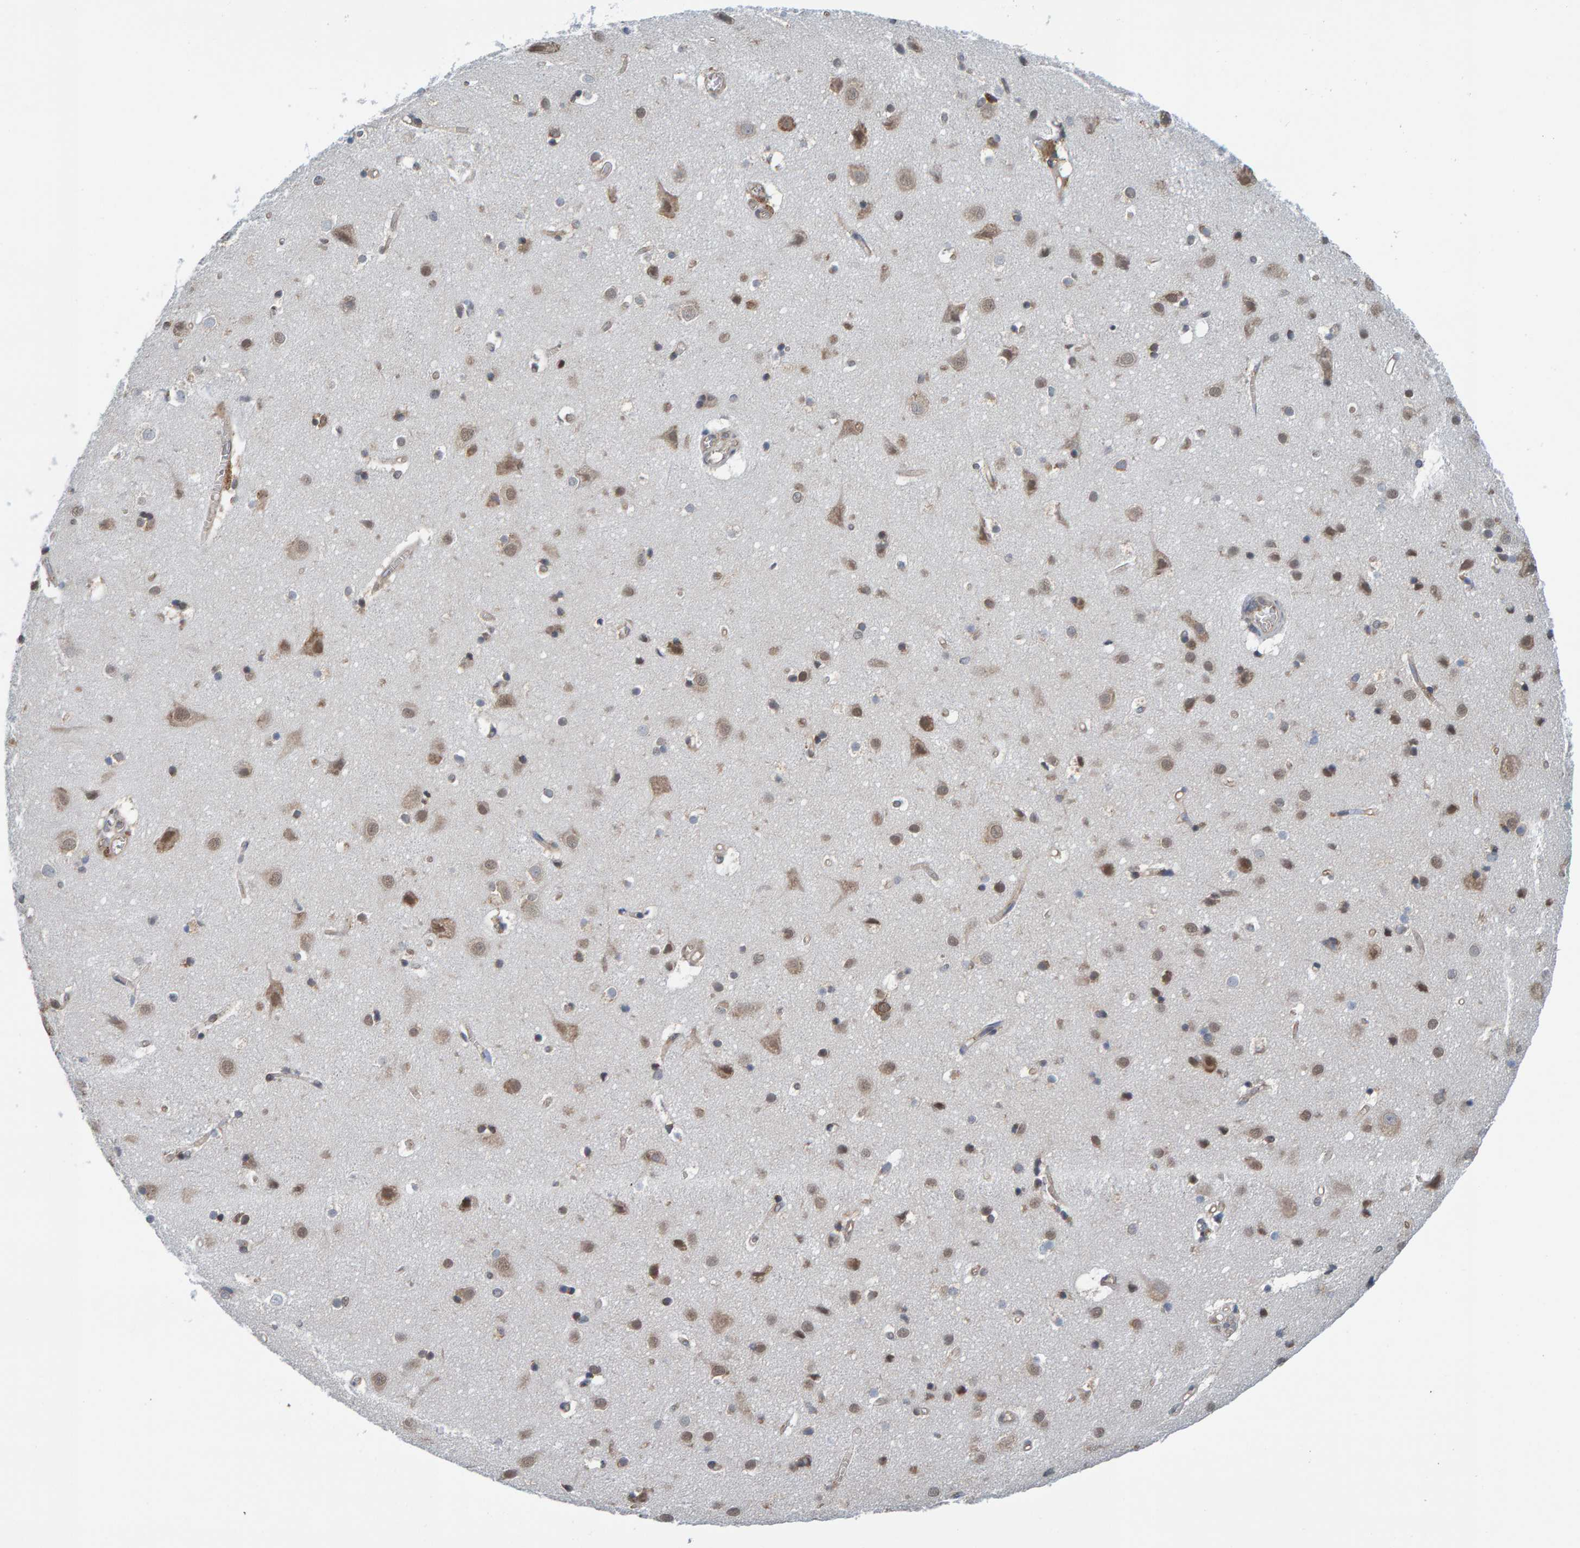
{"staining": {"intensity": "negative", "quantity": "none", "location": "none"}, "tissue": "cerebral cortex", "cell_type": "Endothelial cells", "image_type": "normal", "snomed": [{"axis": "morphology", "description": "Normal tissue, NOS"}, {"axis": "topography", "description": "Cerebral cortex"}], "caption": "An IHC photomicrograph of benign cerebral cortex is shown. There is no staining in endothelial cells of cerebral cortex.", "gene": "SCRN2", "patient": {"sex": "male", "age": 54}}